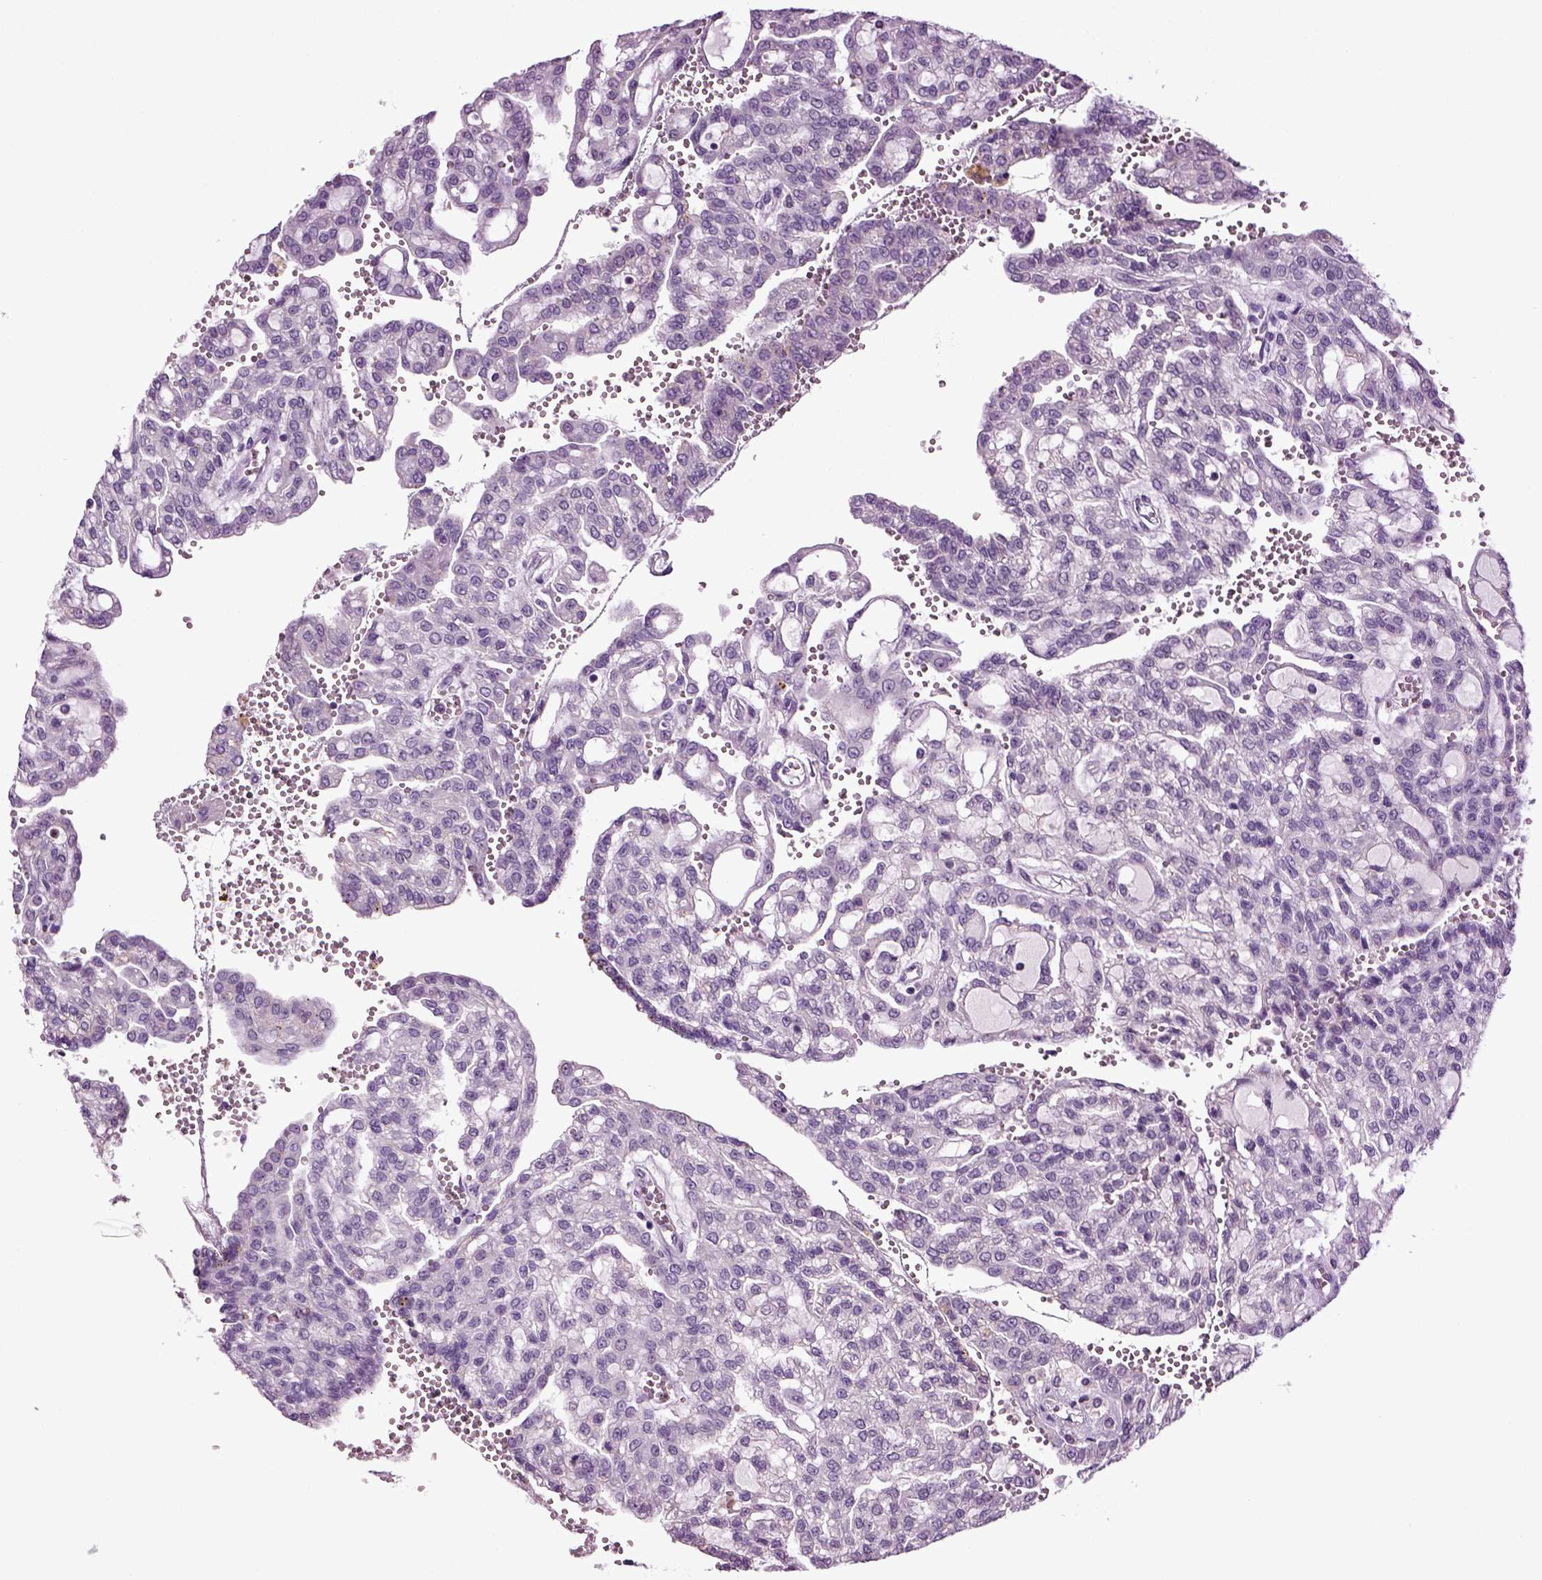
{"staining": {"intensity": "negative", "quantity": "none", "location": "none"}, "tissue": "renal cancer", "cell_type": "Tumor cells", "image_type": "cancer", "snomed": [{"axis": "morphology", "description": "Adenocarcinoma, NOS"}, {"axis": "topography", "description": "Kidney"}], "caption": "This image is of adenocarcinoma (renal) stained with immunohistochemistry (IHC) to label a protein in brown with the nuclei are counter-stained blue. There is no staining in tumor cells.", "gene": "FGF11", "patient": {"sex": "male", "age": 63}}